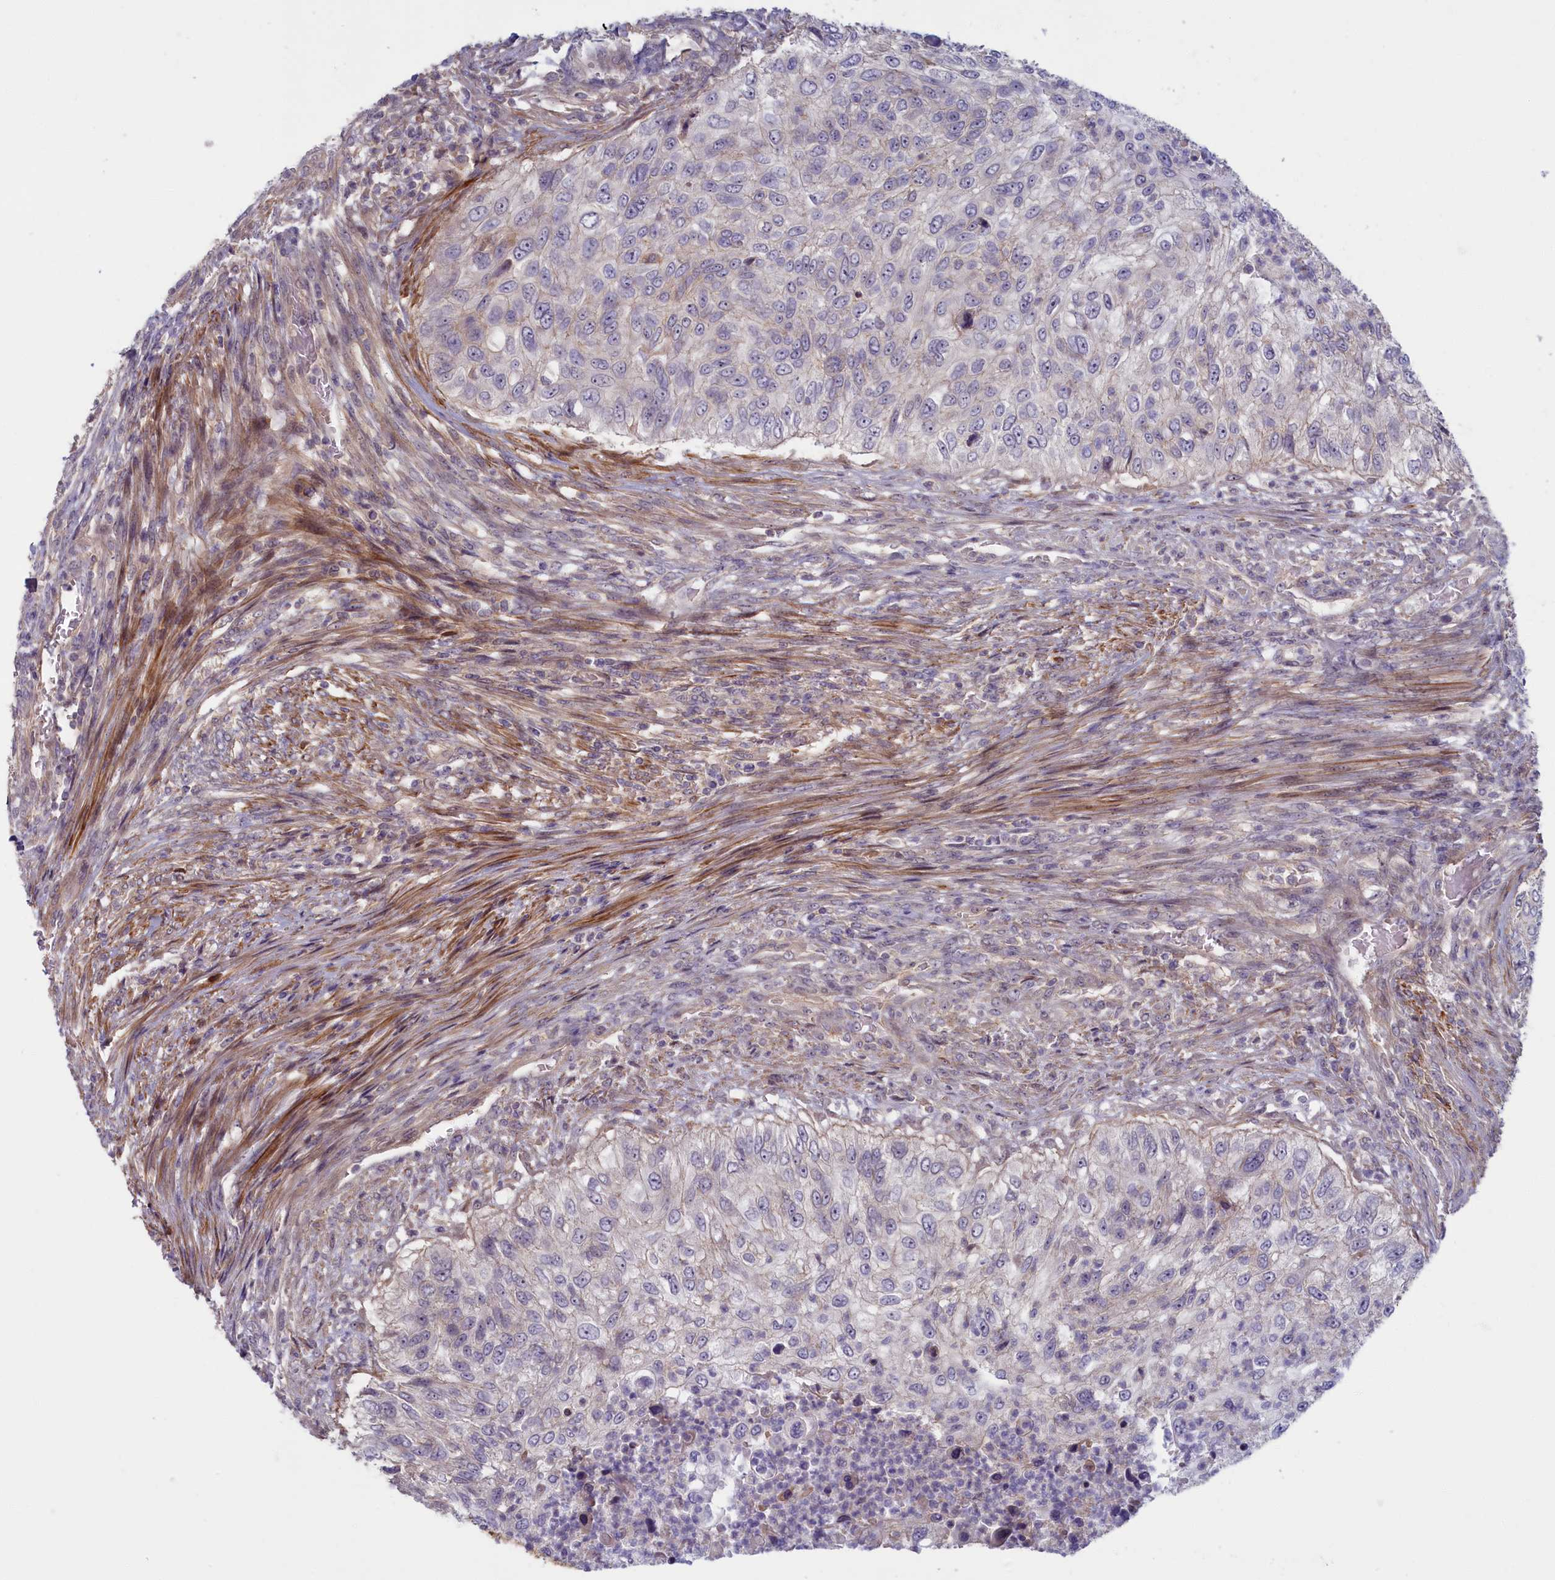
{"staining": {"intensity": "negative", "quantity": "none", "location": "none"}, "tissue": "urothelial cancer", "cell_type": "Tumor cells", "image_type": "cancer", "snomed": [{"axis": "morphology", "description": "Urothelial carcinoma, High grade"}, {"axis": "topography", "description": "Urinary bladder"}], "caption": "Immunohistochemical staining of human urothelial cancer reveals no significant positivity in tumor cells.", "gene": "TRPM4", "patient": {"sex": "female", "age": 60}}